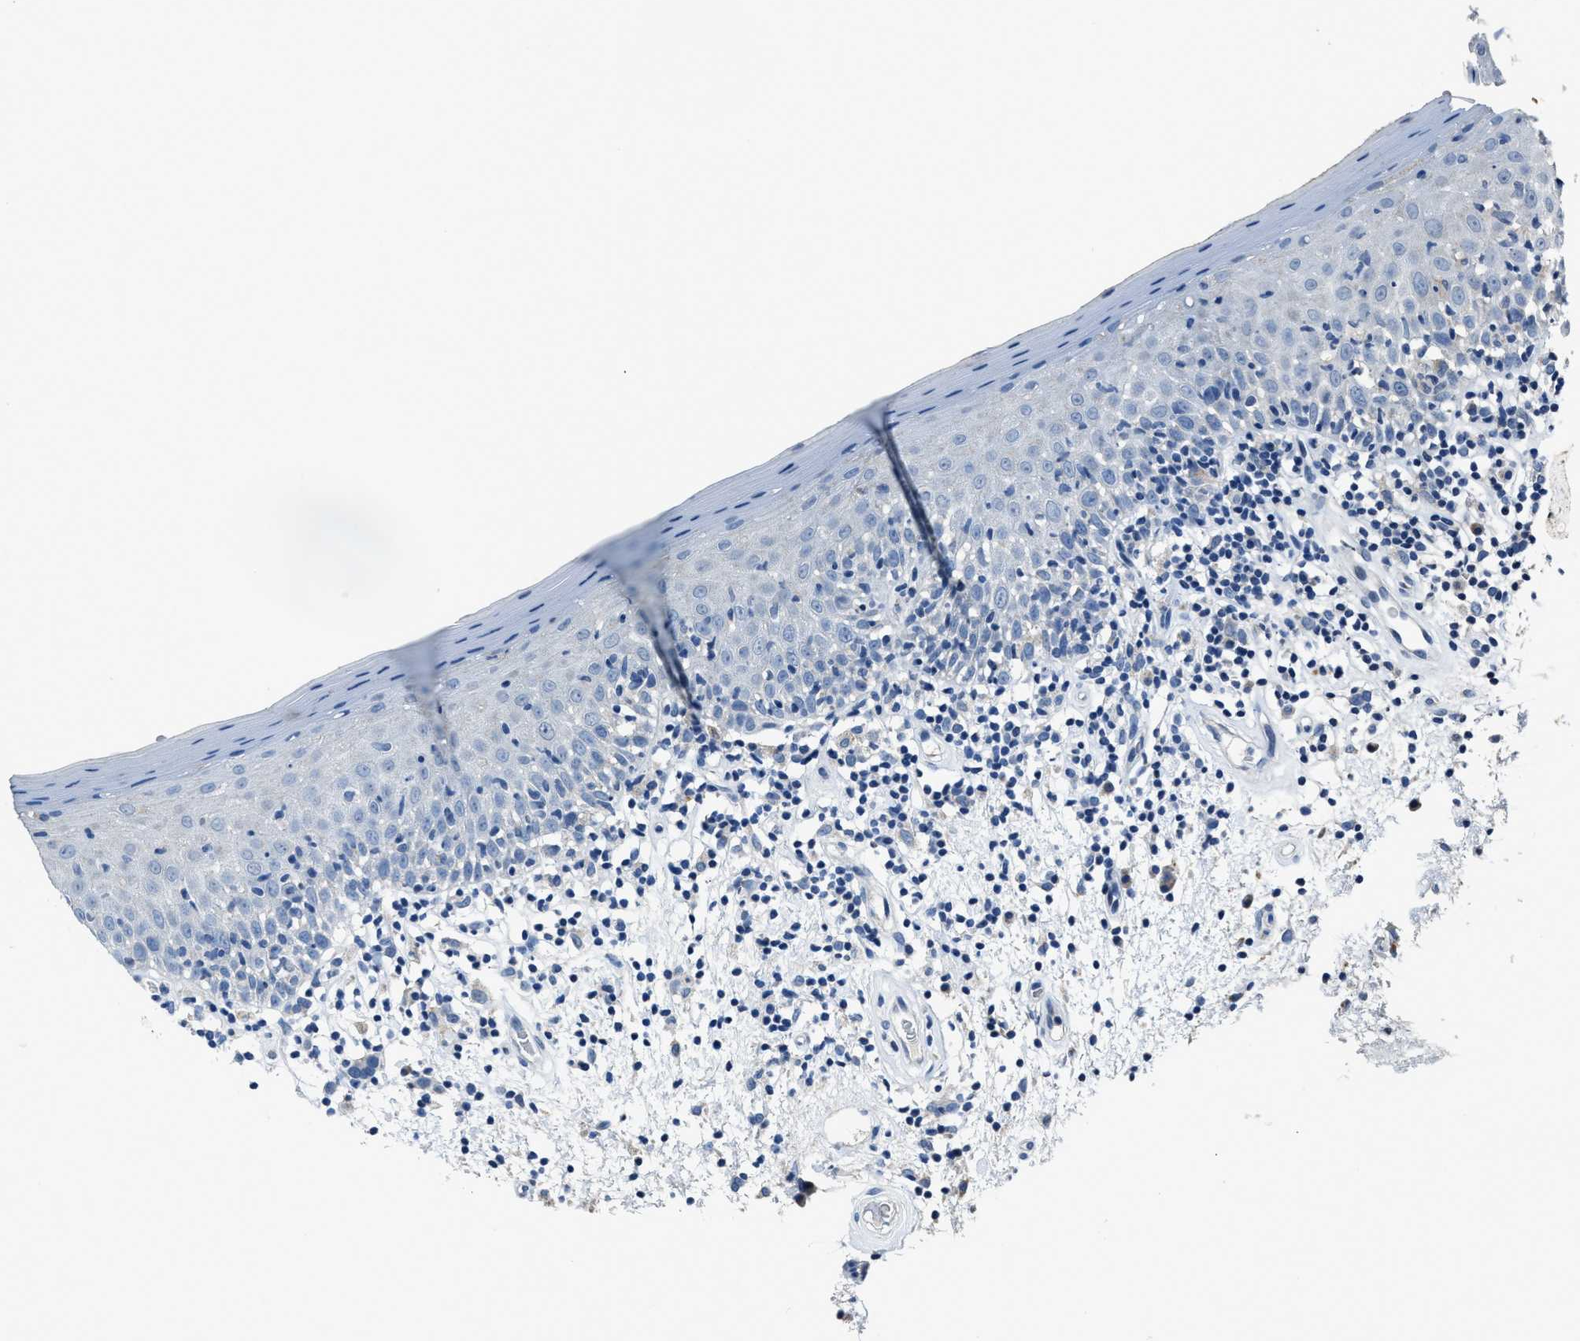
{"staining": {"intensity": "weak", "quantity": "25%-75%", "location": "cytoplasmic/membranous"}, "tissue": "oral mucosa", "cell_type": "Squamous epithelial cells", "image_type": "normal", "snomed": [{"axis": "morphology", "description": "Normal tissue, NOS"}, {"axis": "morphology", "description": "Squamous cell carcinoma, NOS"}, {"axis": "topography", "description": "Skeletal muscle"}, {"axis": "topography", "description": "Oral tissue"}, {"axis": "topography", "description": "Head-Neck"}], "caption": "Human oral mucosa stained with a brown dye reveals weak cytoplasmic/membranous positive expression in about 25%-75% of squamous epithelial cells.", "gene": "ADAM2", "patient": {"sex": "male", "age": 71}}